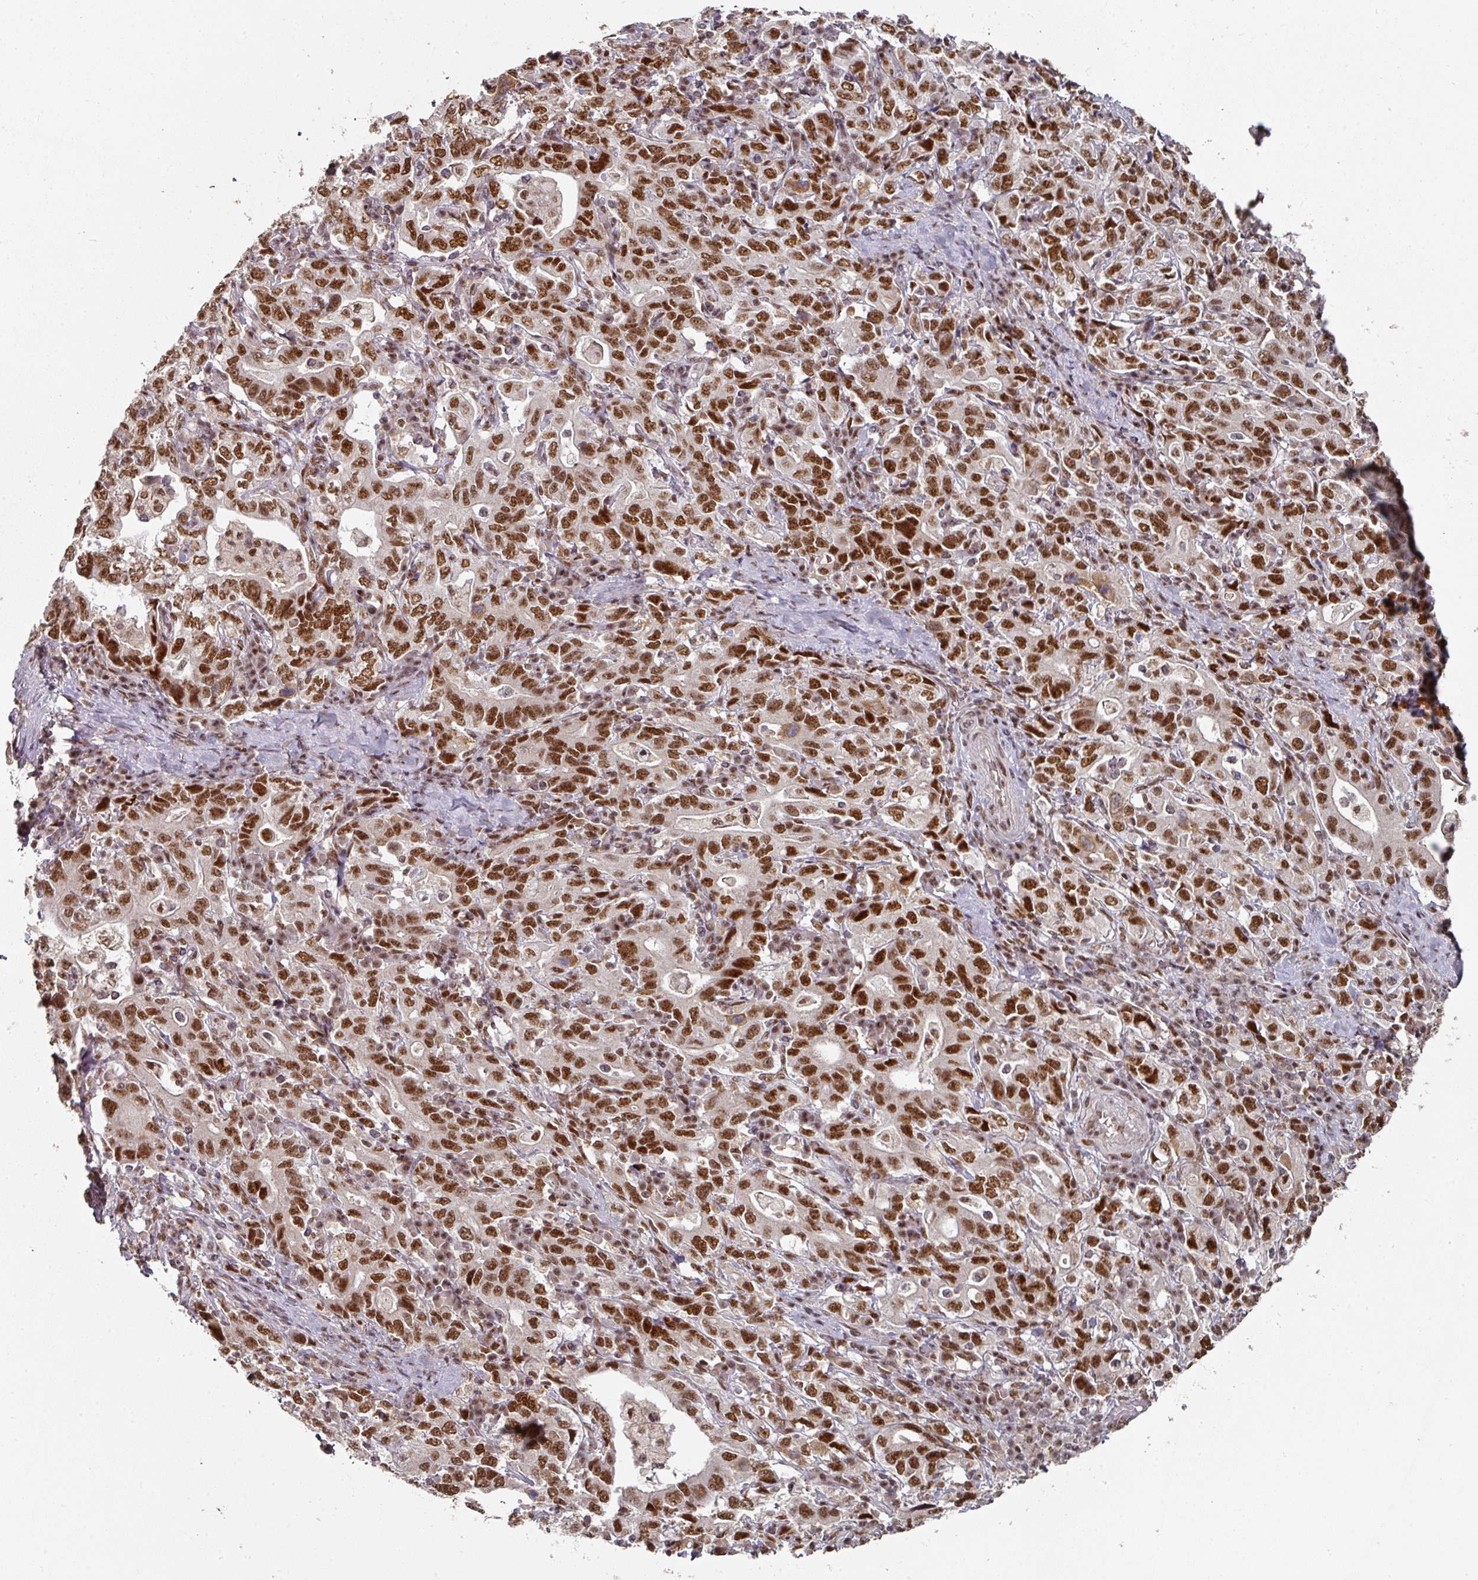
{"staining": {"intensity": "strong", "quantity": ">75%", "location": "nuclear"}, "tissue": "stomach cancer", "cell_type": "Tumor cells", "image_type": "cancer", "snomed": [{"axis": "morphology", "description": "Adenocarcinoma, NOS"}, {"axis": "topography", "description": "Stomach, upper"}, {"axis": "topography", "description": "Stomach"}], "caption": "Protein staining of stomach cancer tissue demonstrates strong nuclear expression in about >75% of tumor cells.", "gene": "MEPCE", "patient": {"sex": "male", "age": 62}}